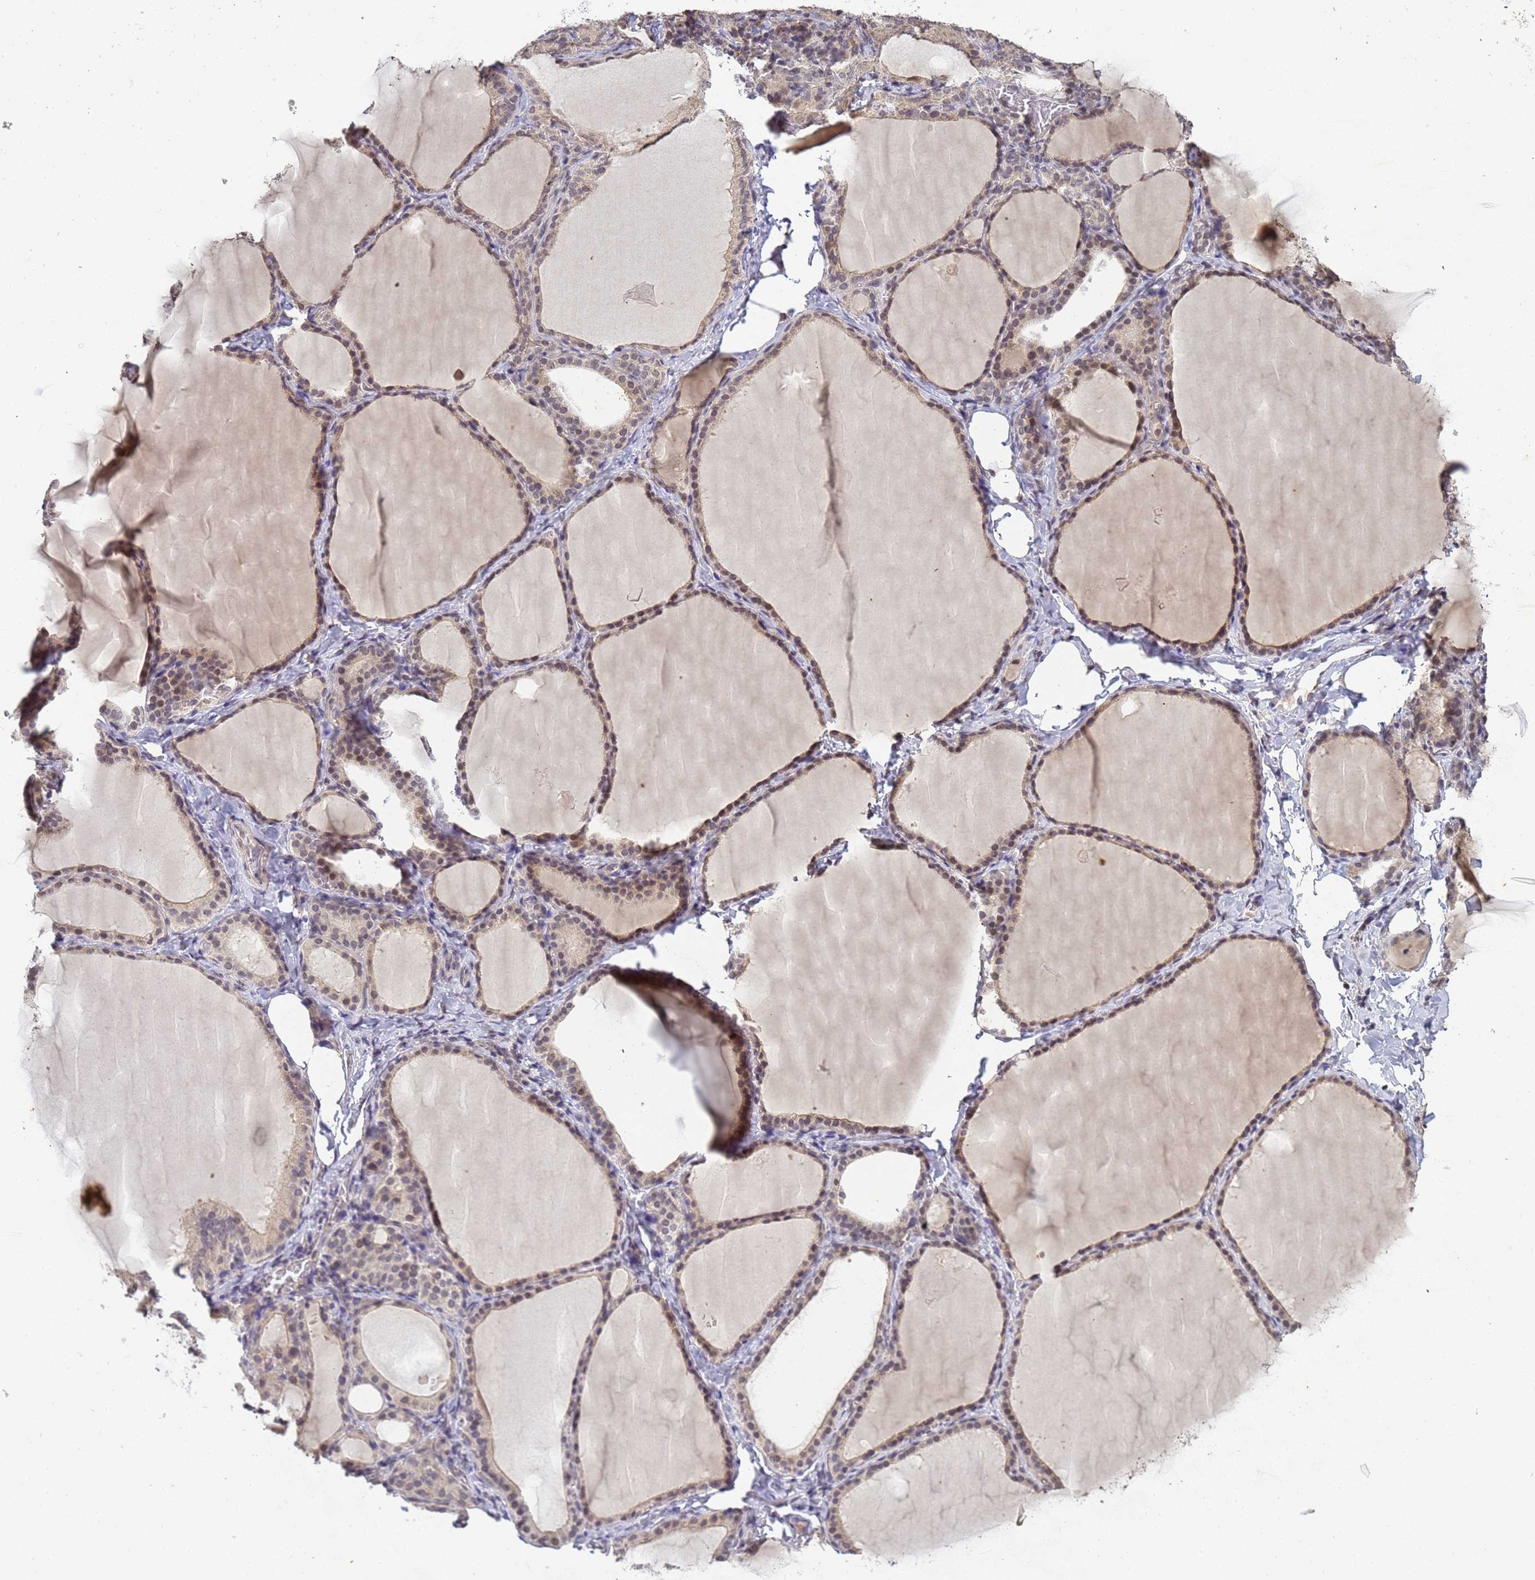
{"staining": {"intensity": "weak", "quantity": "<25%", "location": "cytoplasmic/membranous,nuclear"}, "tissue": "thyroid gland", "cell_type": "Glandular cells", "image_type": "normal", "snomed": [{"axis": "morphology", "description": "Normal tissue, NOS"}, {"axis": "topography", "description": "Thyroid gland"}], "caption": "Immunohistochemistry micrograph of unremarkable thyroid gland: human thyroid gland stained with DAB (3,3'-diaminobenzidine) displays no significant protein expression in glandular cells. (DAB immunohistochemistry, high magnification).", "gene": "MYL7", "patient": {"sex": "female", "age": 39}}